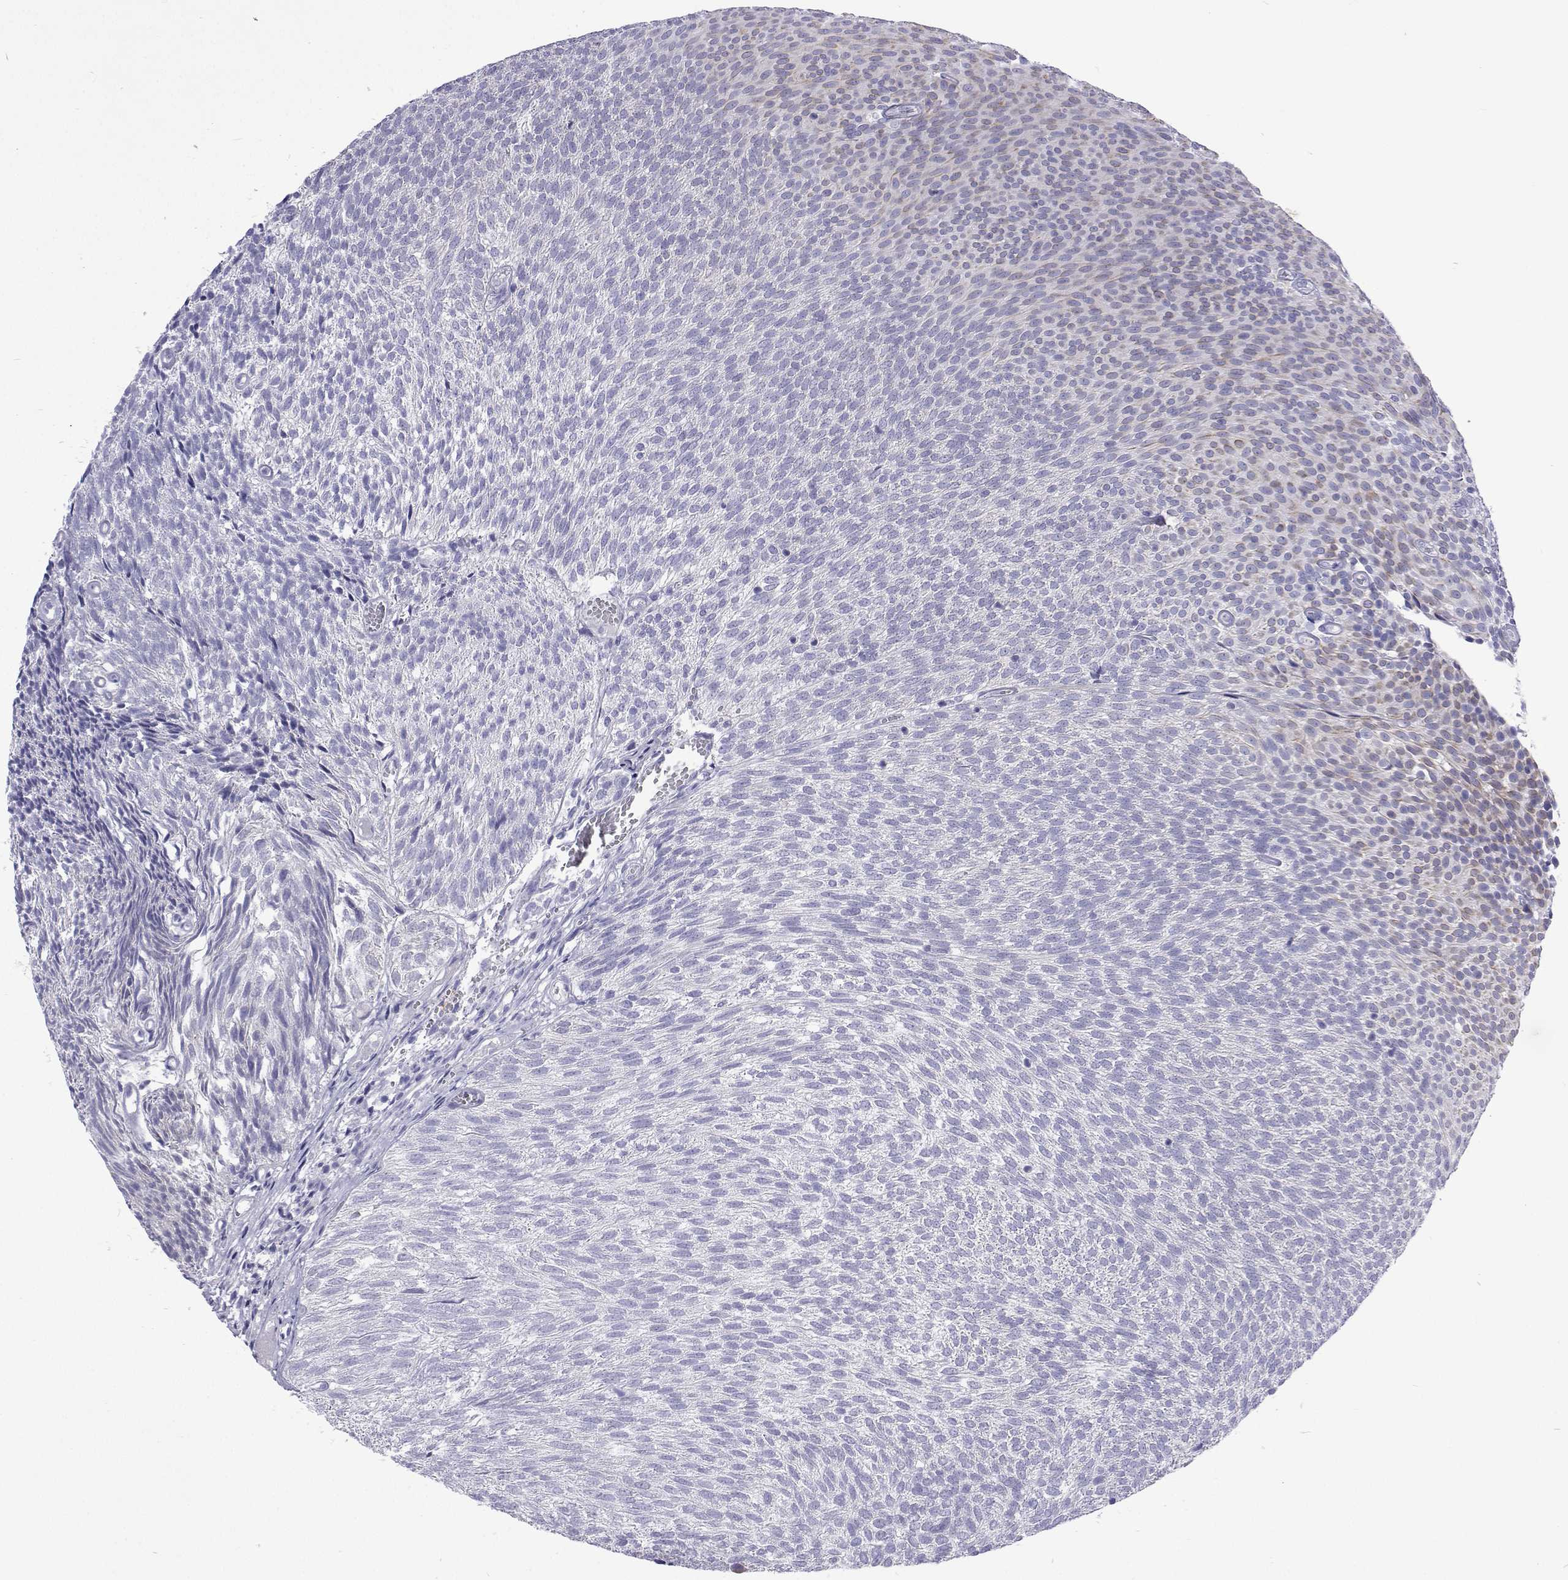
{"staining": {"intensity": "negative", "quantity": "none", "location": "none"}, "tissue": "urothelial cancer", "cell_type": "Tumor cells", "image_type": "cancer", "snomed": [{"axis": "morphology", "description": "Urothelial carcinoma, Low grade"}, {"axis": "topography", "description": "Urinary bladder"}], "caption": "Immunohistochemical staining of human urothelial cancer exhibits no significant staining in tumor cells. The staining was performed using DAB (3,3'-diaminobenzidine) to visualize the protein expression in brown, while the nuclei were stained in blue with hematoxylin (Magnification: 20x).", "gene": "UMODL1", "patient": {"sex": "male", "age": 77}}